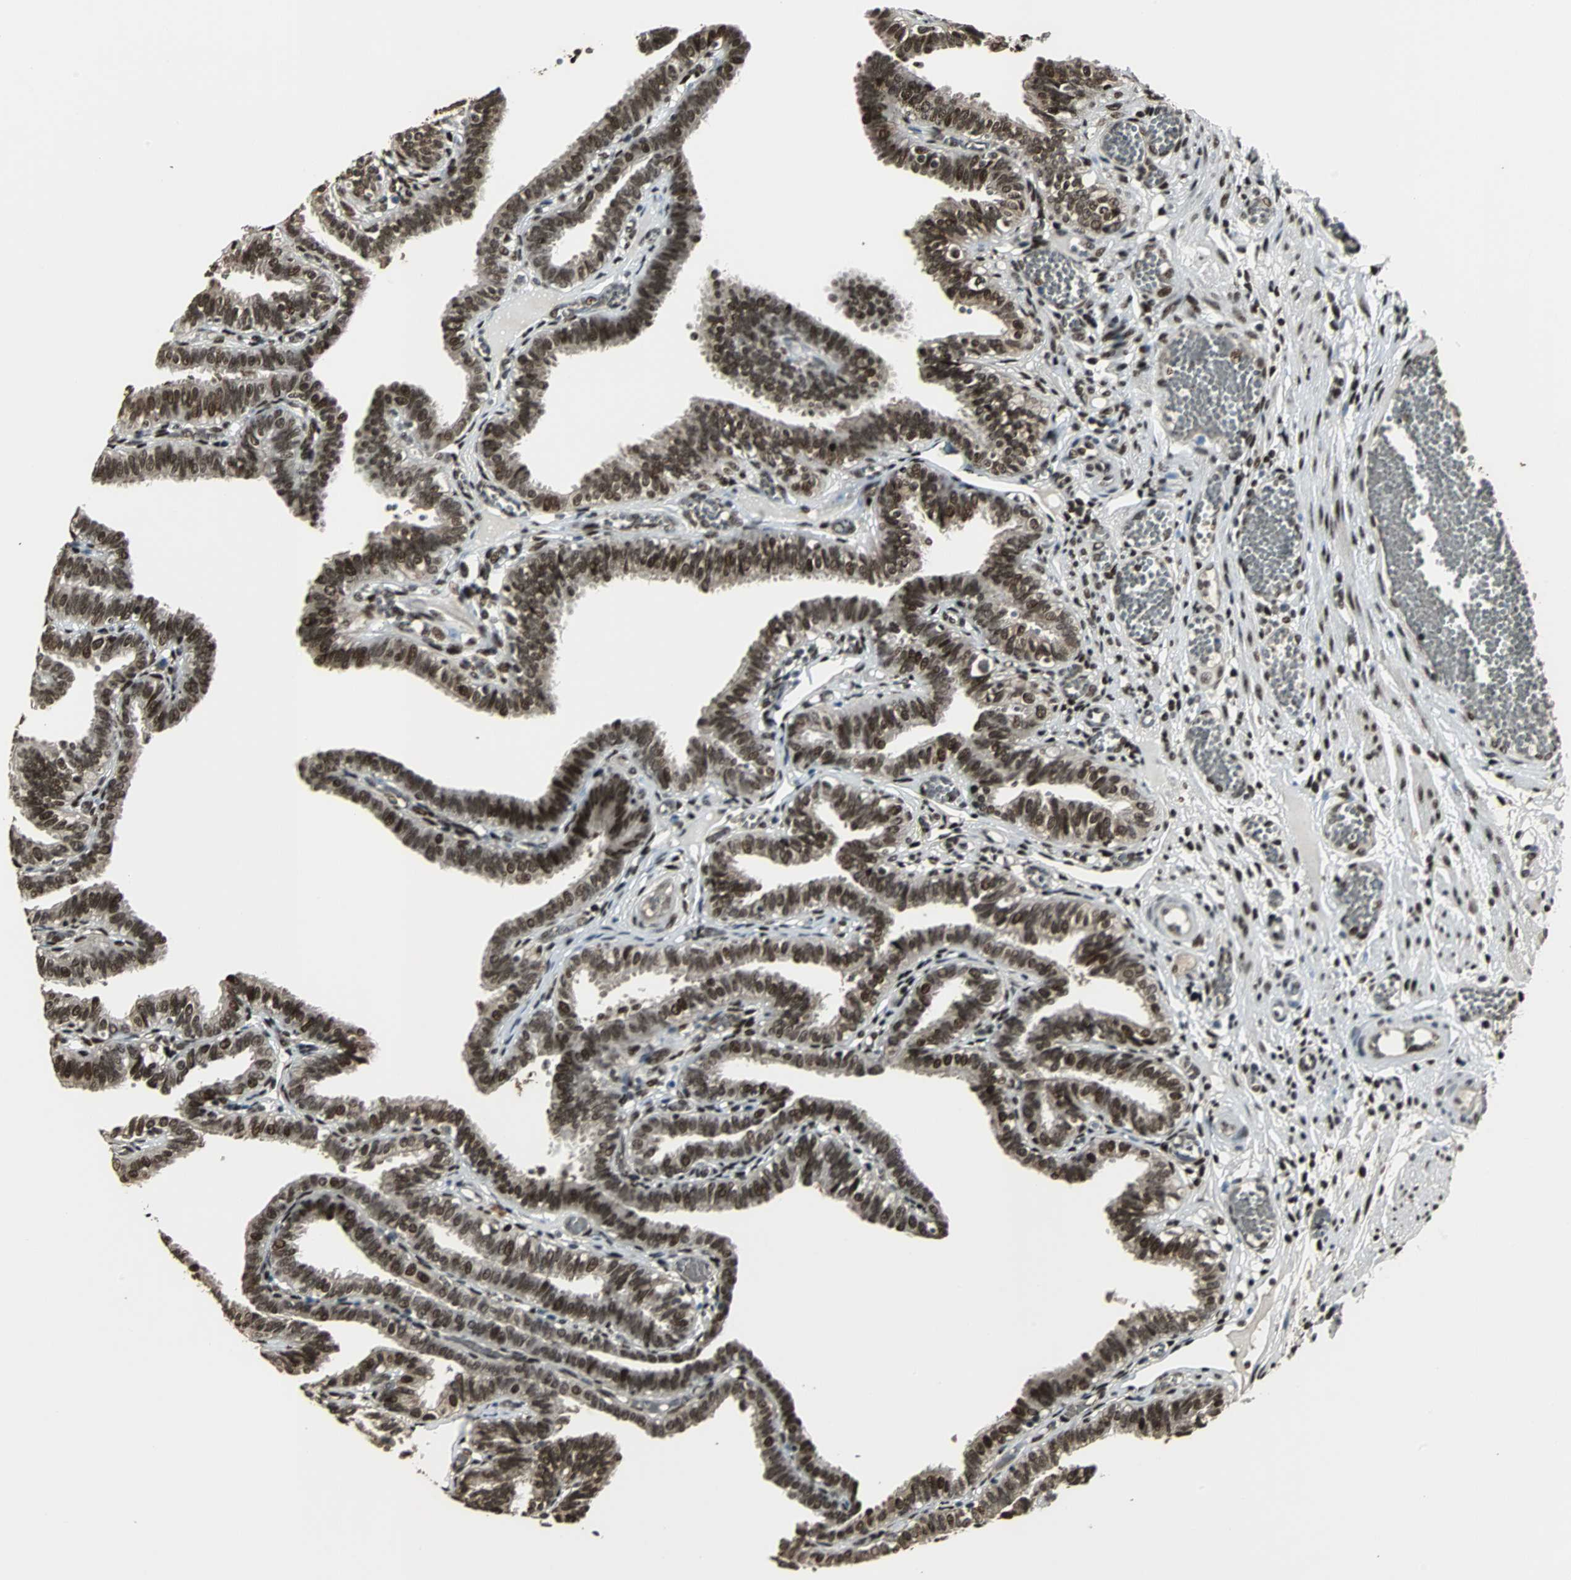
{"staining": {"intensity": "strong", "quantity": ">75%", "location": "nuclear"}, "tissue": "fallopian tube", "cell_type": "Glandular cells", "image_type": "normal", "snomed": [{"axis": "morphology", "description": "Normal tissue, NOS"}, {"axis": "topography", "description": "Fallopian tube"}], "caption": "A high amount of strong nuclear expression is identified in about >75% of glandular cells in normal fallopian tube.", "gene": "TAF5", "patient": {"sex": "female", "age": 29}}